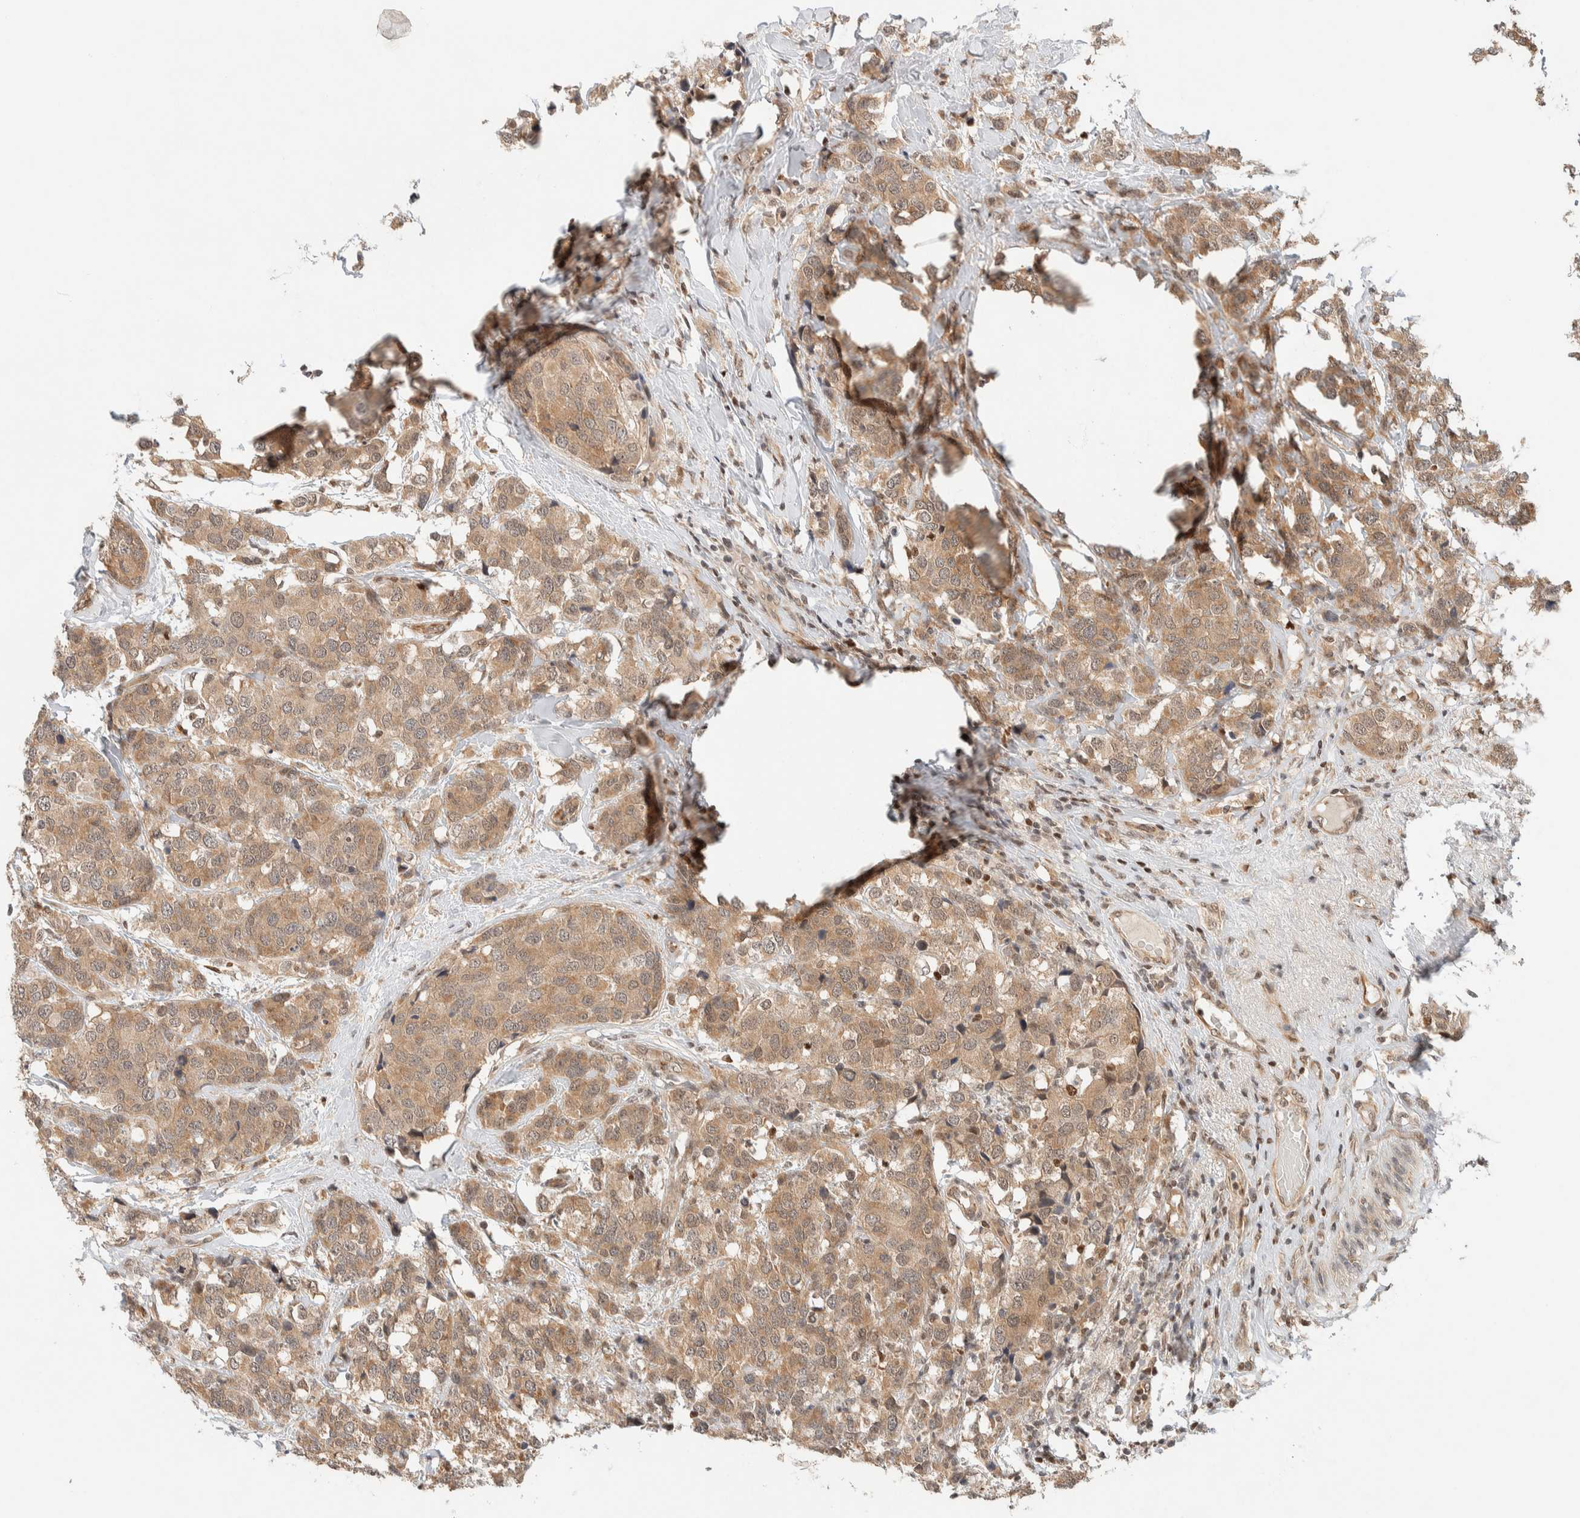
{"staining": {"intensity": "weak", "quantity": ">75%", "location": "cytoplasmic/membranous"}, "tissue": "breast cancer", "cell_type": "Tumor cells", "image_type": "cancer", "snomed": [{"axis": "morphology", "description": "Lobular carcinoma"}, {"axis": "topography", "description": "Breast"}], "caption": "Breast cancer tissue displays weak cytoplasmic/membranous positivity in approximately >75% of tumor cells, visualized by immunohistochemistry.", "gene": "C8orf76", "patient": {"sex": "female", "age": 59}}